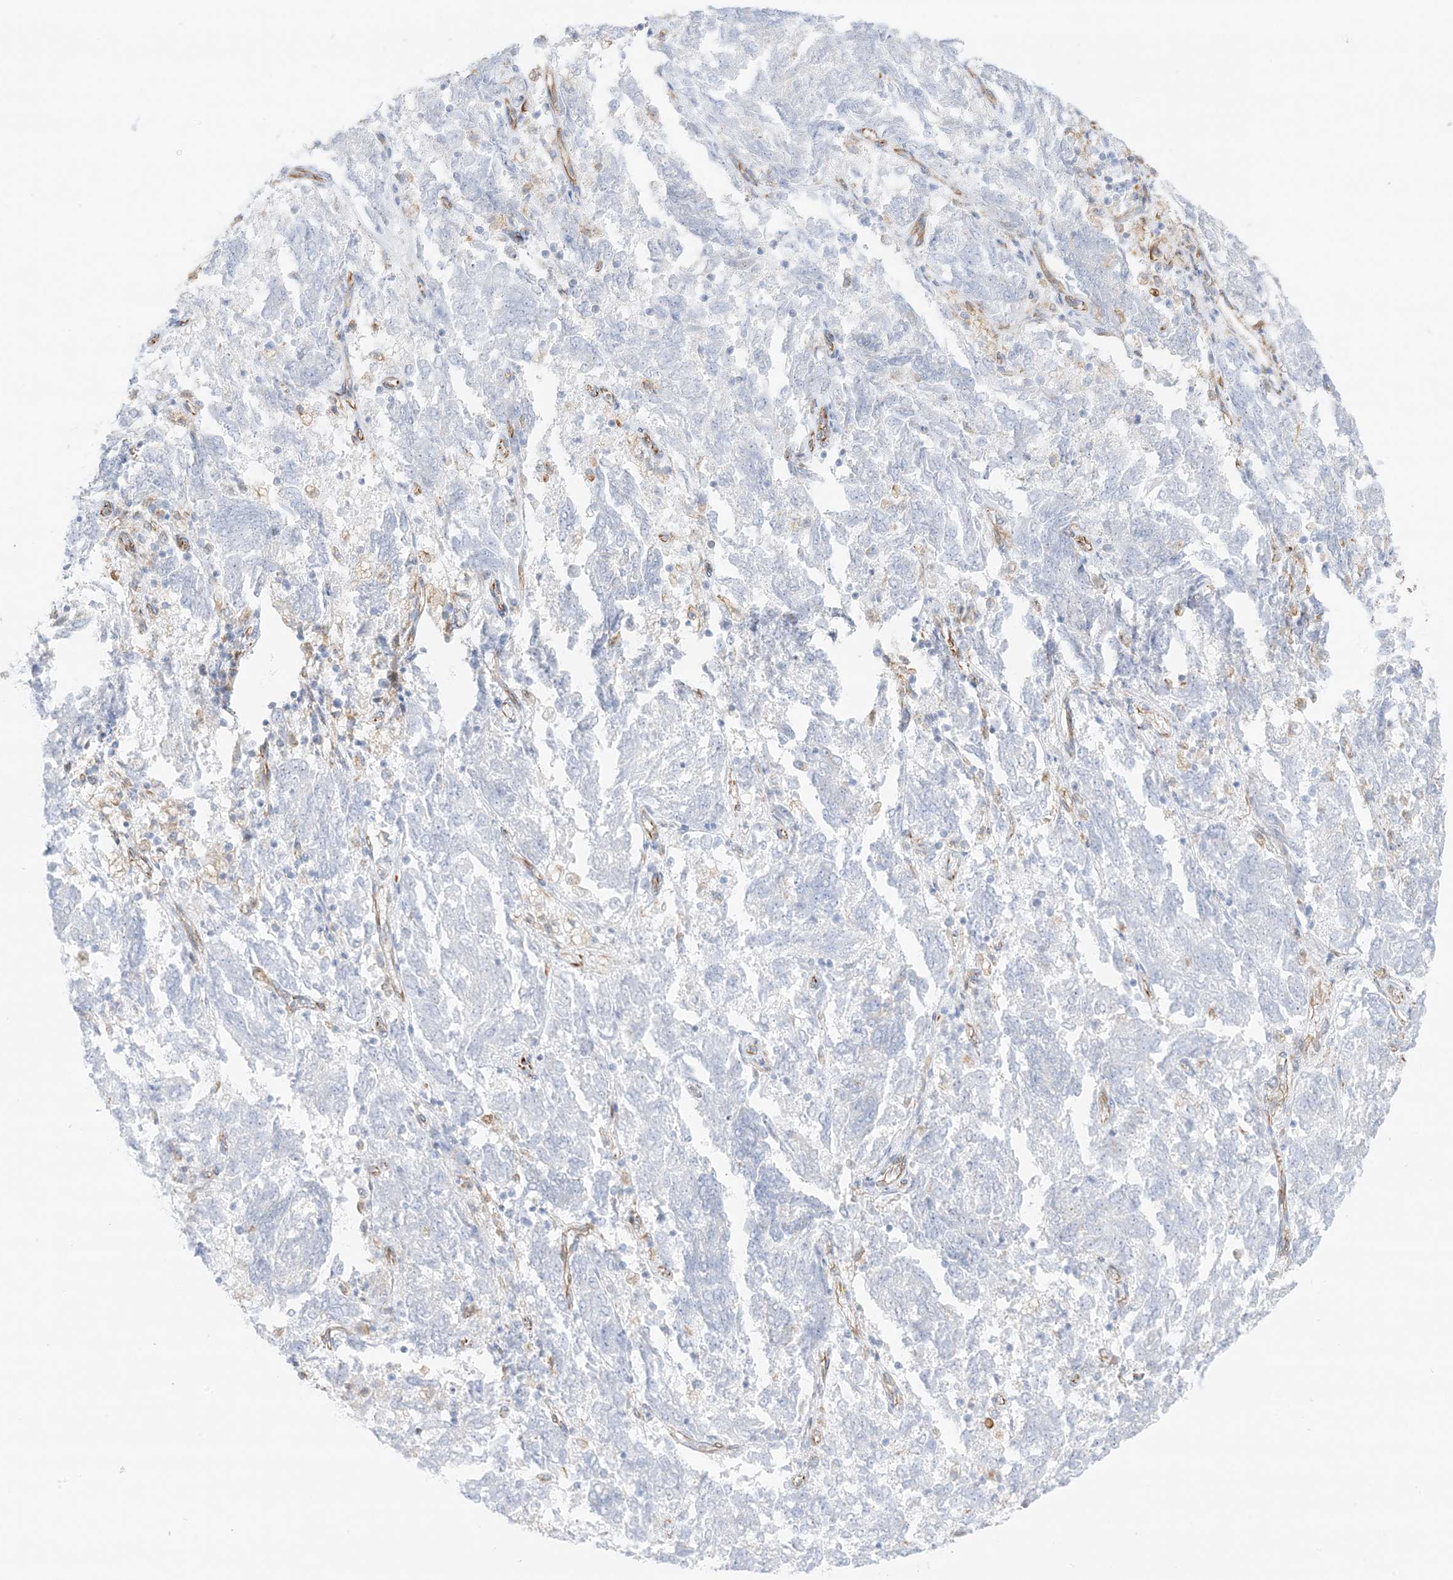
{"staining": {"intensity": "negative", "quantity": "none", "location": "none"}, "tissue": "endometrial cancer", "cell_type": "Tumor cells", "image_type": "cancer", "snomed": [{"axis": "morphology", "description": "Adenocarcinoma, NOS"}, {"axis": "topography", "description": "Endometrium"}], "caption": "This is a photomicrograph of immunohistochemistry staining of endometrial cancer (adenocarcinoma), which shows no expression in tumor cells.", "gene": "PID1", "patient": {"sex": "female", "age": 80}}